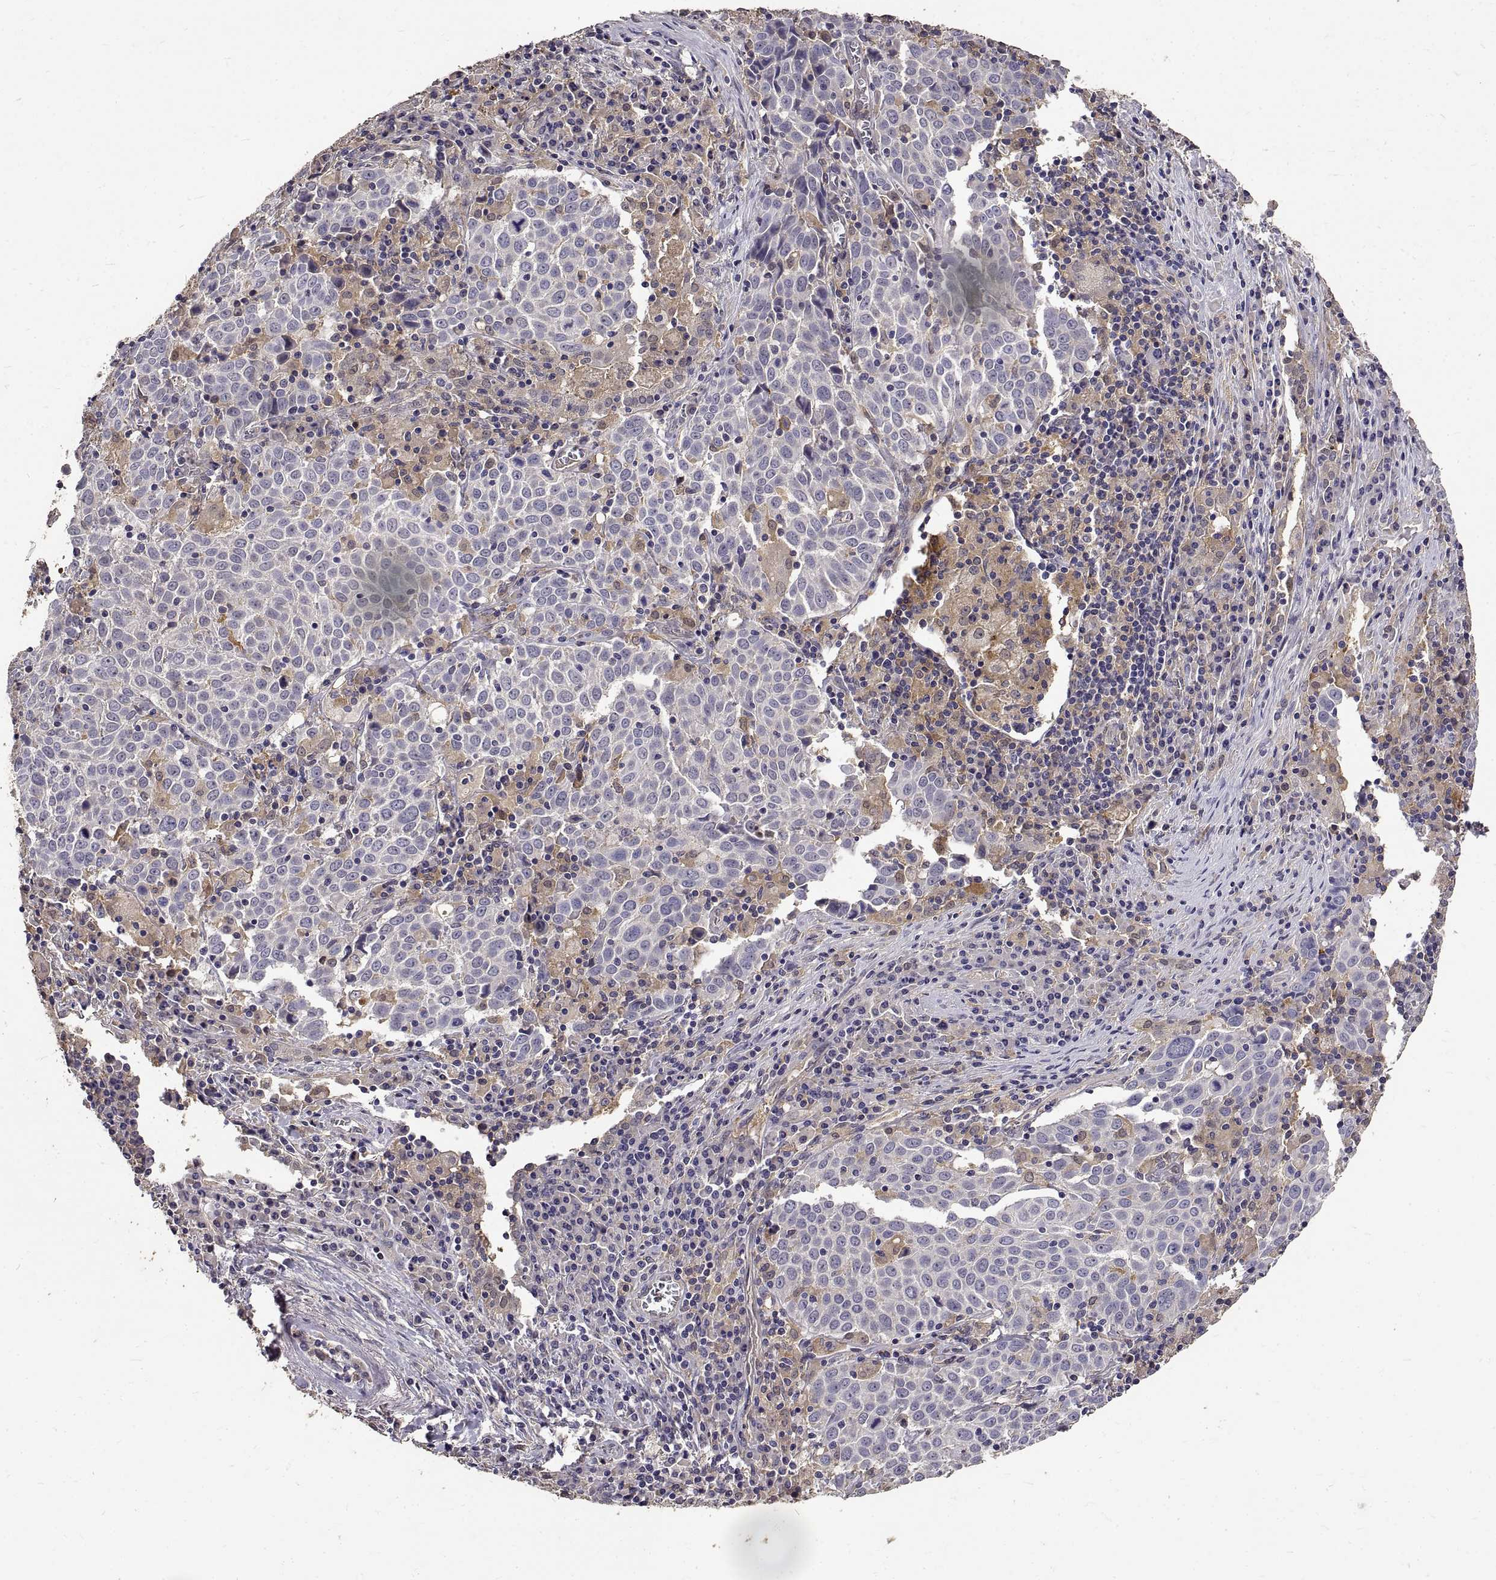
{"staining": {"intensity": "negative", "quantity": "none", "location": "none"}, "tissue": "lung cancer", "cell_type": "Tumor cells", "image_type": "cancer", "snomed": [{"axis": "morphology", "description": "Squamous cell carcinoma, NOS"}, {"axis": "topography", "description": "Lung"}], "caption": "Image shows no protein staining in tumor cells of lung cancer (squamous cell carcinoma) tissue.", "gene": "PEA15", "patient": {"sex": "male", "age": 57}}